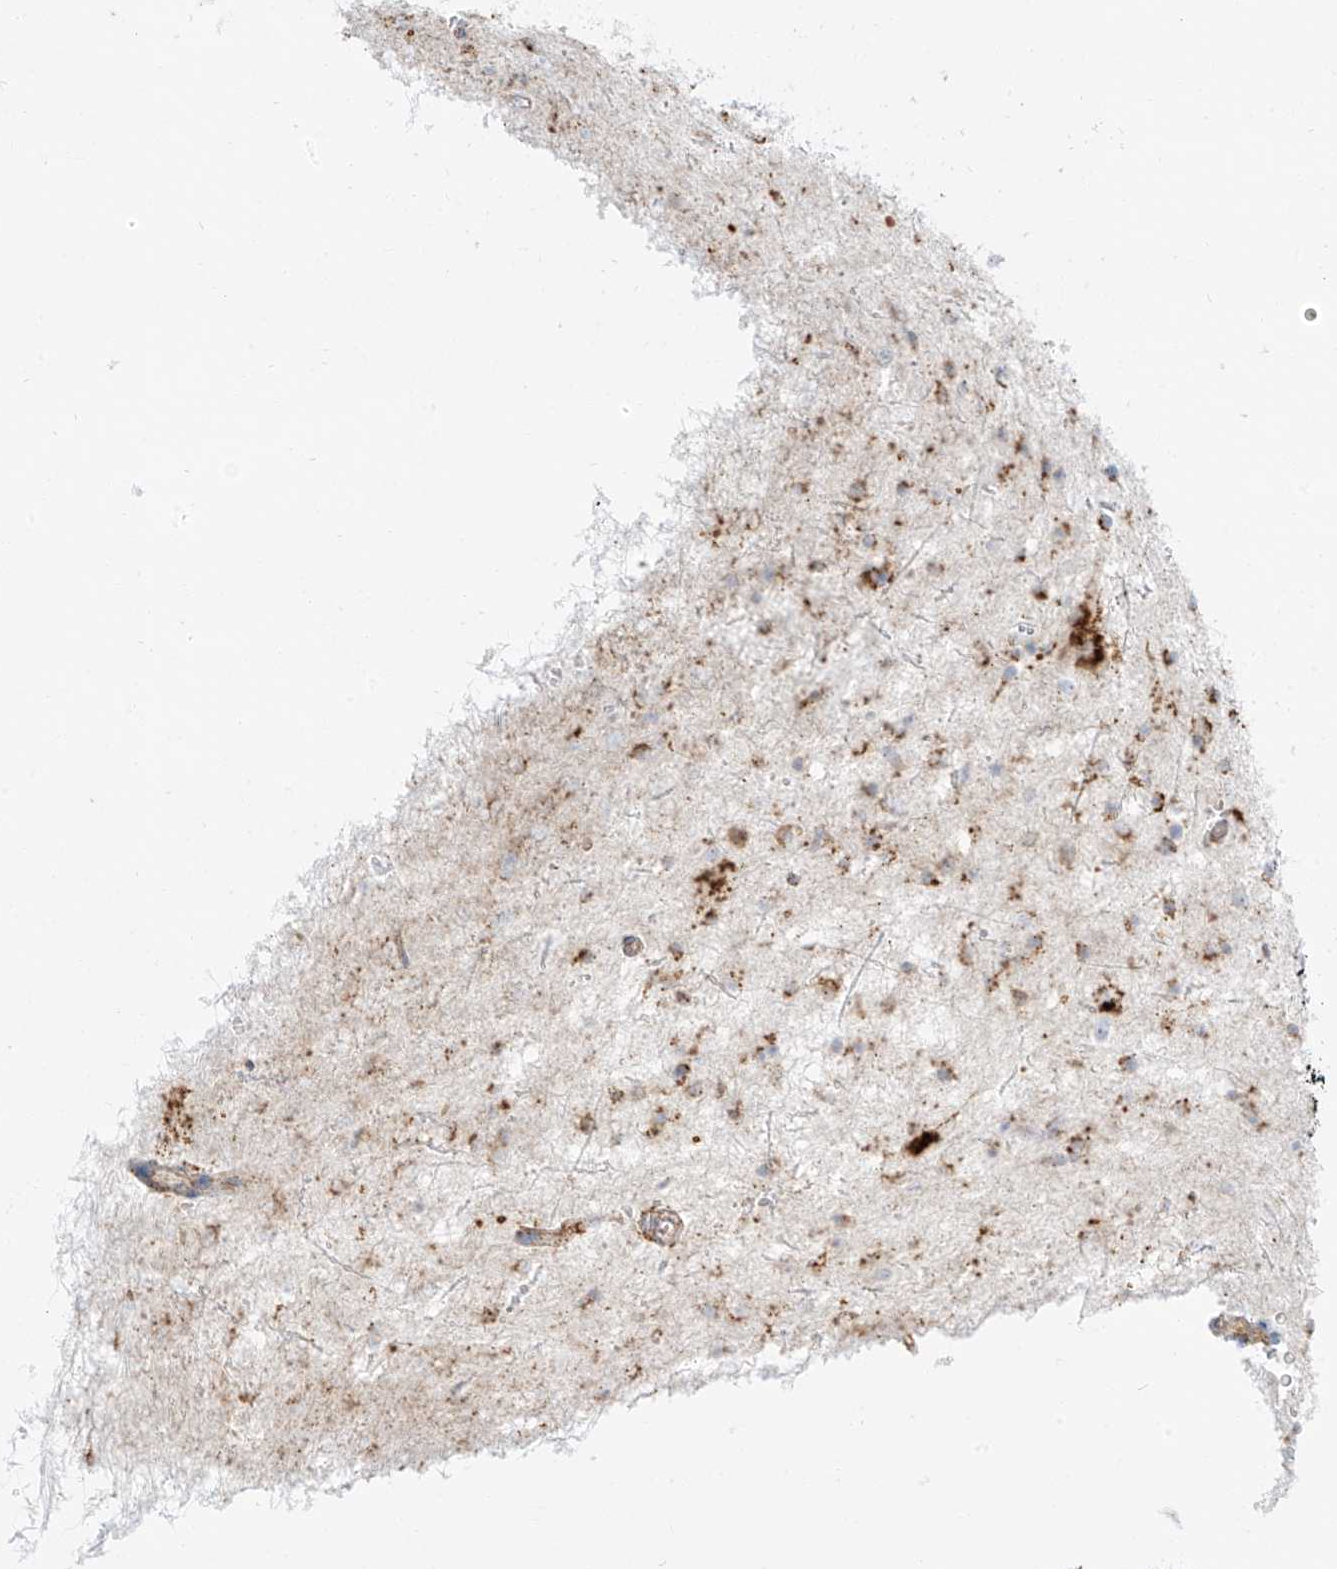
{"staining": {"intensity": "moderate", "quantity": ">75%", "location": "cytoplasmic/membranous"}, "tissue": "glioma", "cell_type": "Tumor cells", "image_type": "cancer", "snomed": [{"axis": "morphology", "description": "Glioma, malignant, Low grade"}, {"axis": "topography", "description": "Brain"}], "caption": "Immunohistochemistry staining of malignant low-grade glioma, which exhibits medium levels of moderate cytoplasmic/membranous expression in about >75% of tumor cells indicating moderate cytoplasmic/membranous protein expression. The staining was performed using DAB (brown) for protein detection and nuclei were counterstained in hematoxylin (blue).", "gene": "SLC35F6", "patient": {"sex": "female", "age": 37}}